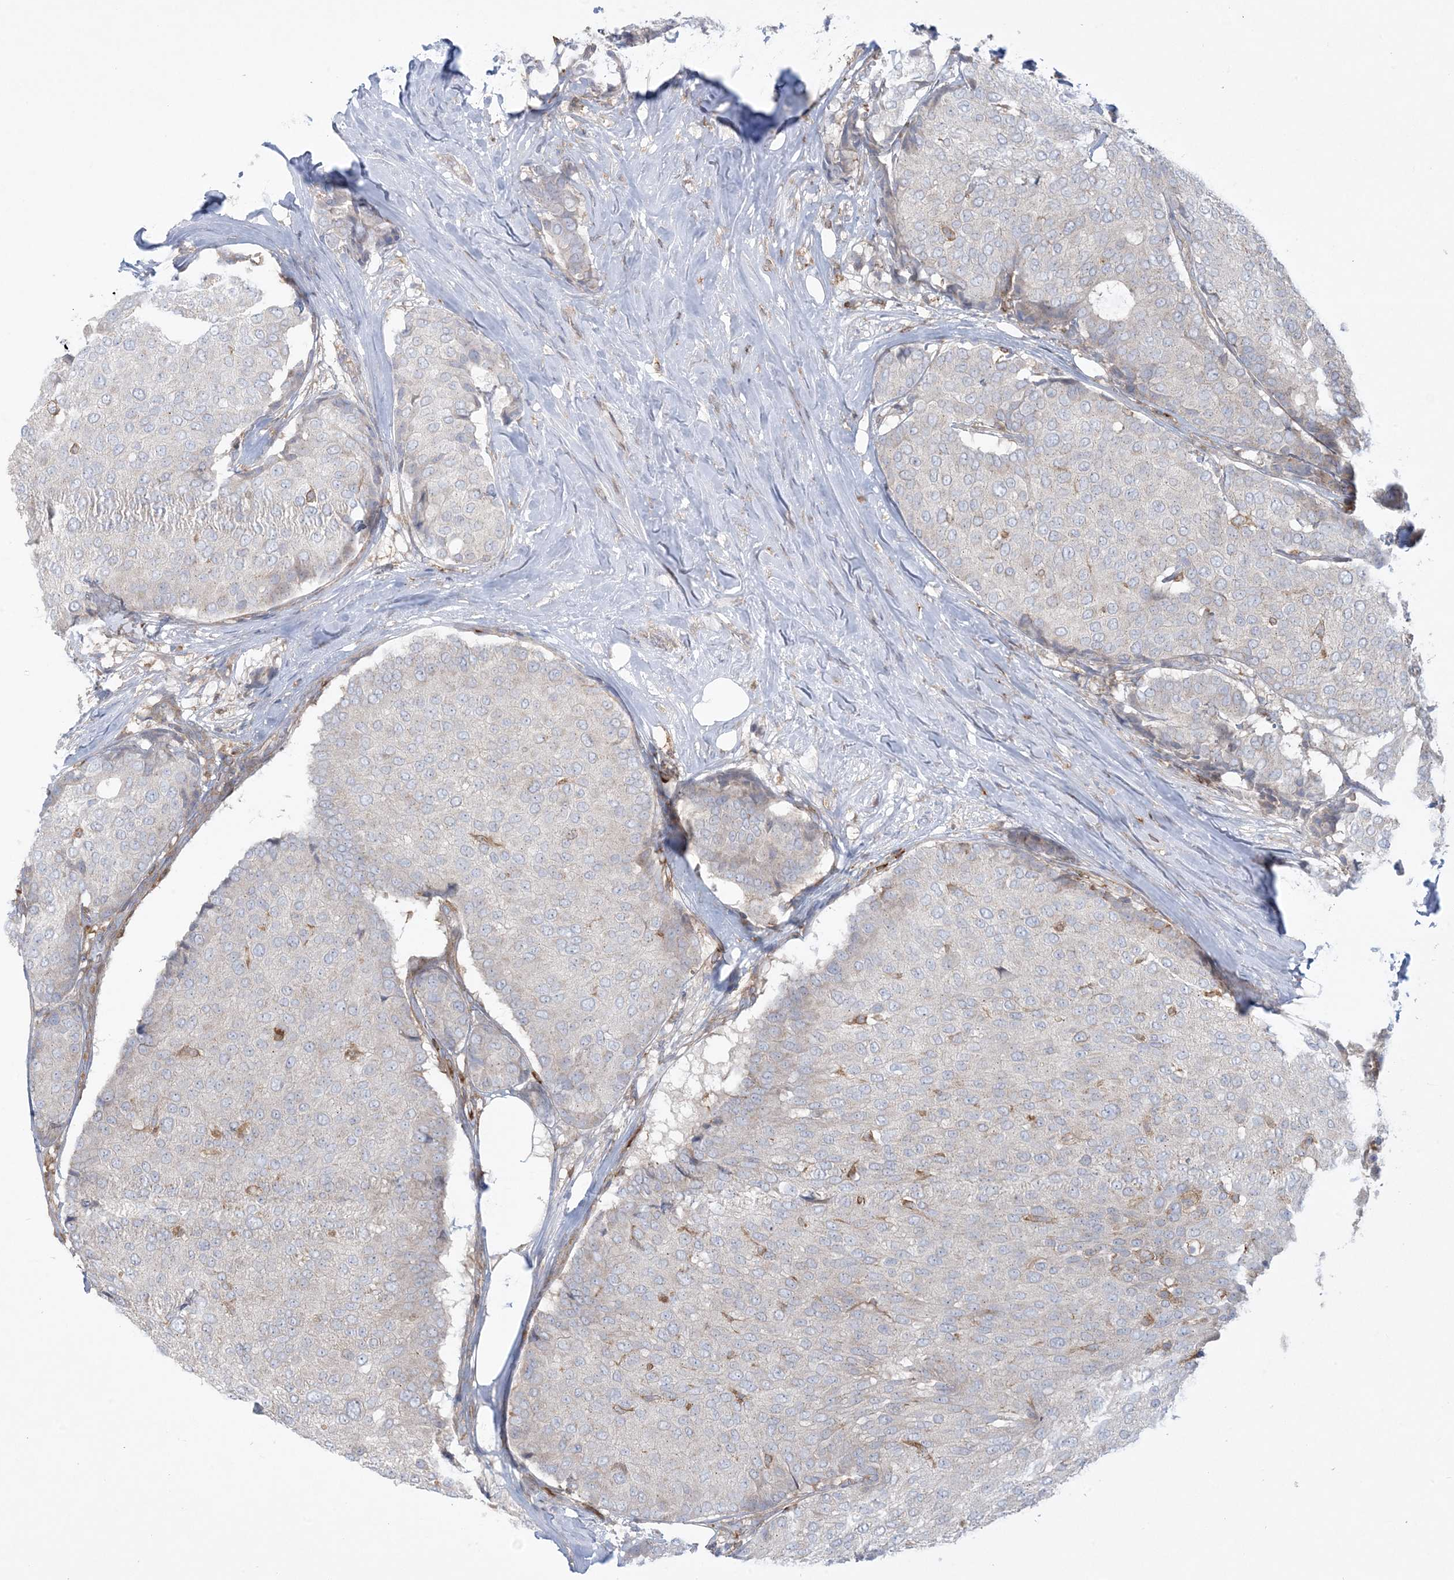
{"staining": {"intensity": "negative", "quantity": "none", "location": "none"}, "tissue": "breast cancer", "cell_type": "Tumor cells", "image_type": "cancer", "snomed": [{"axis": "morphology", "description": "Duct carcinoma"}, {"axis": "topography", "description": "Breast"}], "caption": "This is an IHC micrograph of breast invasive ductal carcinoma. There is no expression in tumor cells.", "gene": "ARHGAP30", "patient": {"sex": "female", "age": 75}}